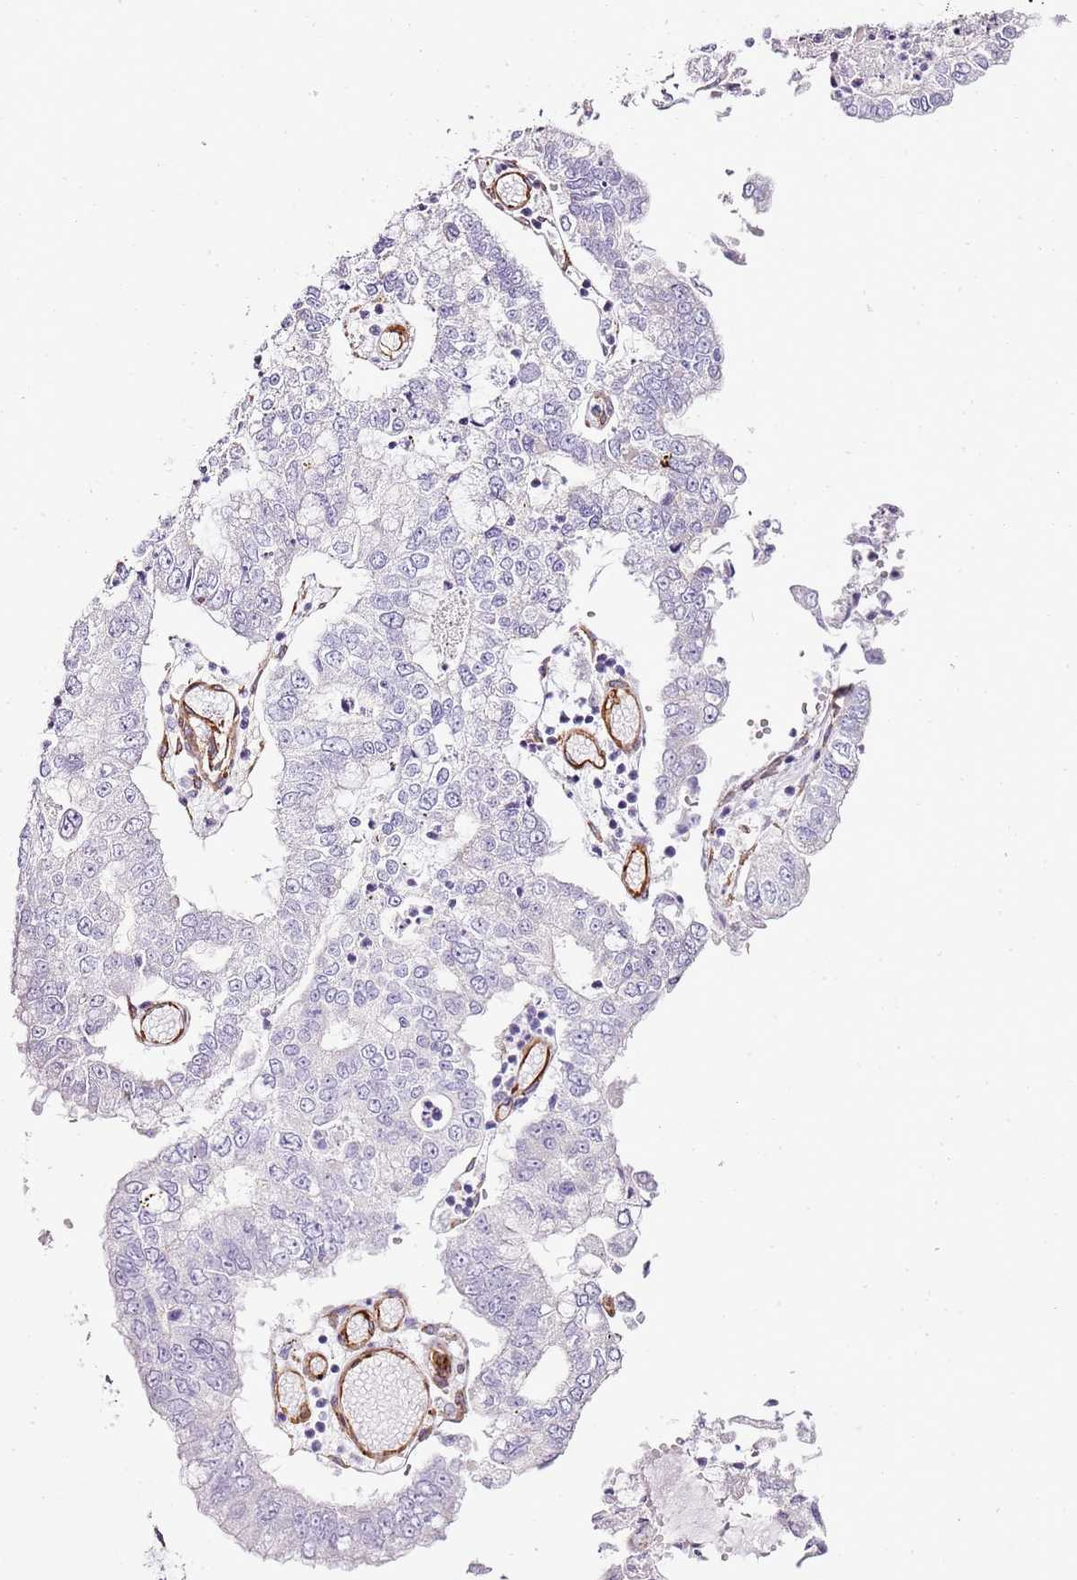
{"staining": {"intensity": "negative", "quantity": "none", "location": "none"}, "tissue": "stomach cancer", "cell_type": "Tumor cells", "image_type": "cancer", "snomed": [{"axis": "morphology", "description": "Adenocarcinoma, NOS"}, {"axis": "topography", "description": "Stomach"}], "caption": "An immunohistochemistry (IHC) image of stomach adenocarcinoma is shown. There is no staining in tumor cells of stomach adenocarcinoma.", "gene": "CTDSPL", "patient": {"sex": "male", "age": 76}}